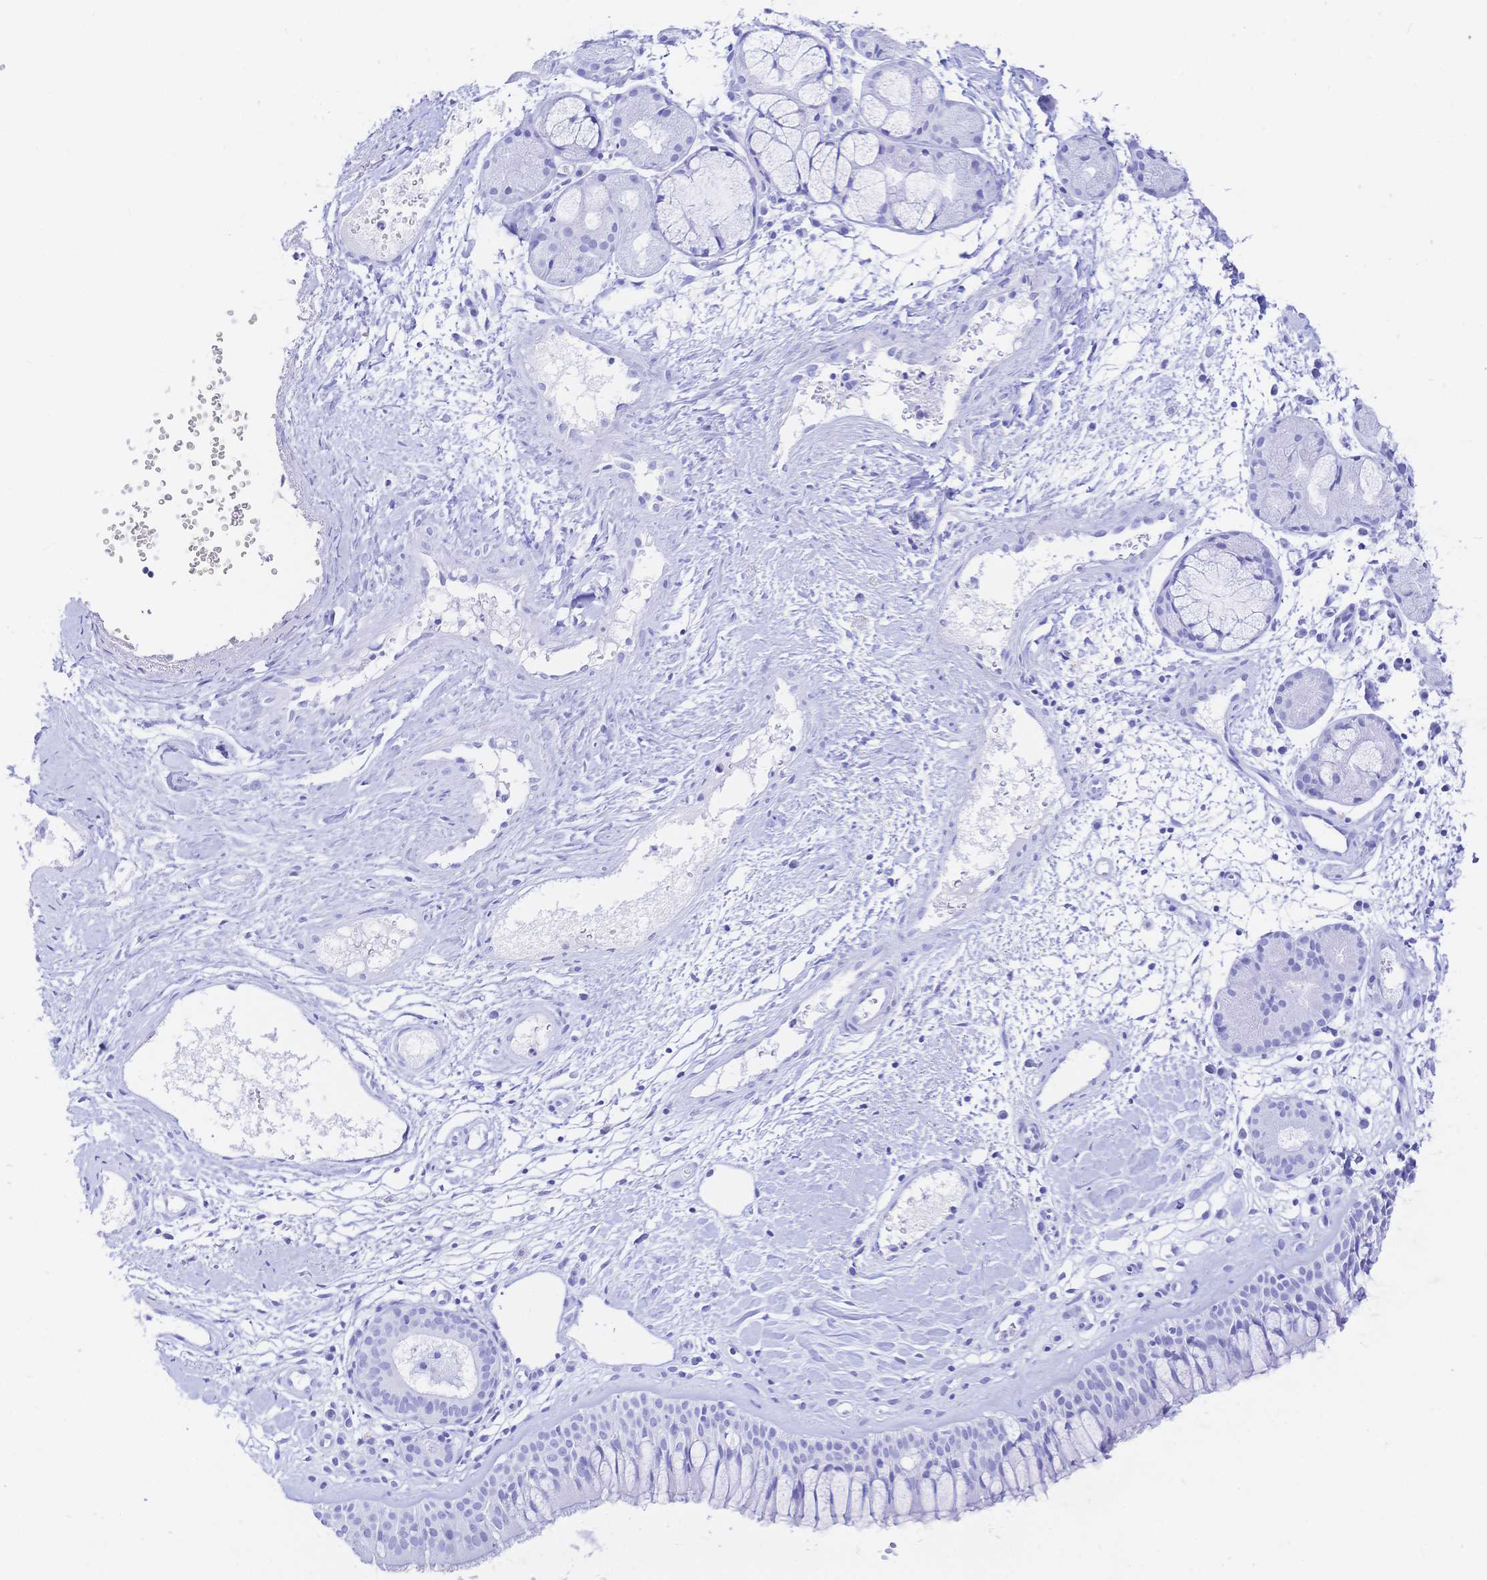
{"staining": {"intensity": "negative", "quantity": "none", "location": "none"}, "tissue": "nasopharynx", "cell_type": "Respiratory epithelial cells", "image_type": "normal", "snomed": [{"axis": "morphology", "description": "Normal tissue, NOS"}, {"axis": "topography", "description": "Nasopharynx"}], "caption": "There is no significant positivity in respiratory epithelial cells of nasopharynx. Brightfield microscopy of immunohistochemistry (IHC) stained with DAB (brown) and hematoxylin (blue), captured at high magnification.", "gene": "UMOD", "patient": {"sex": "male", "age": 65}}